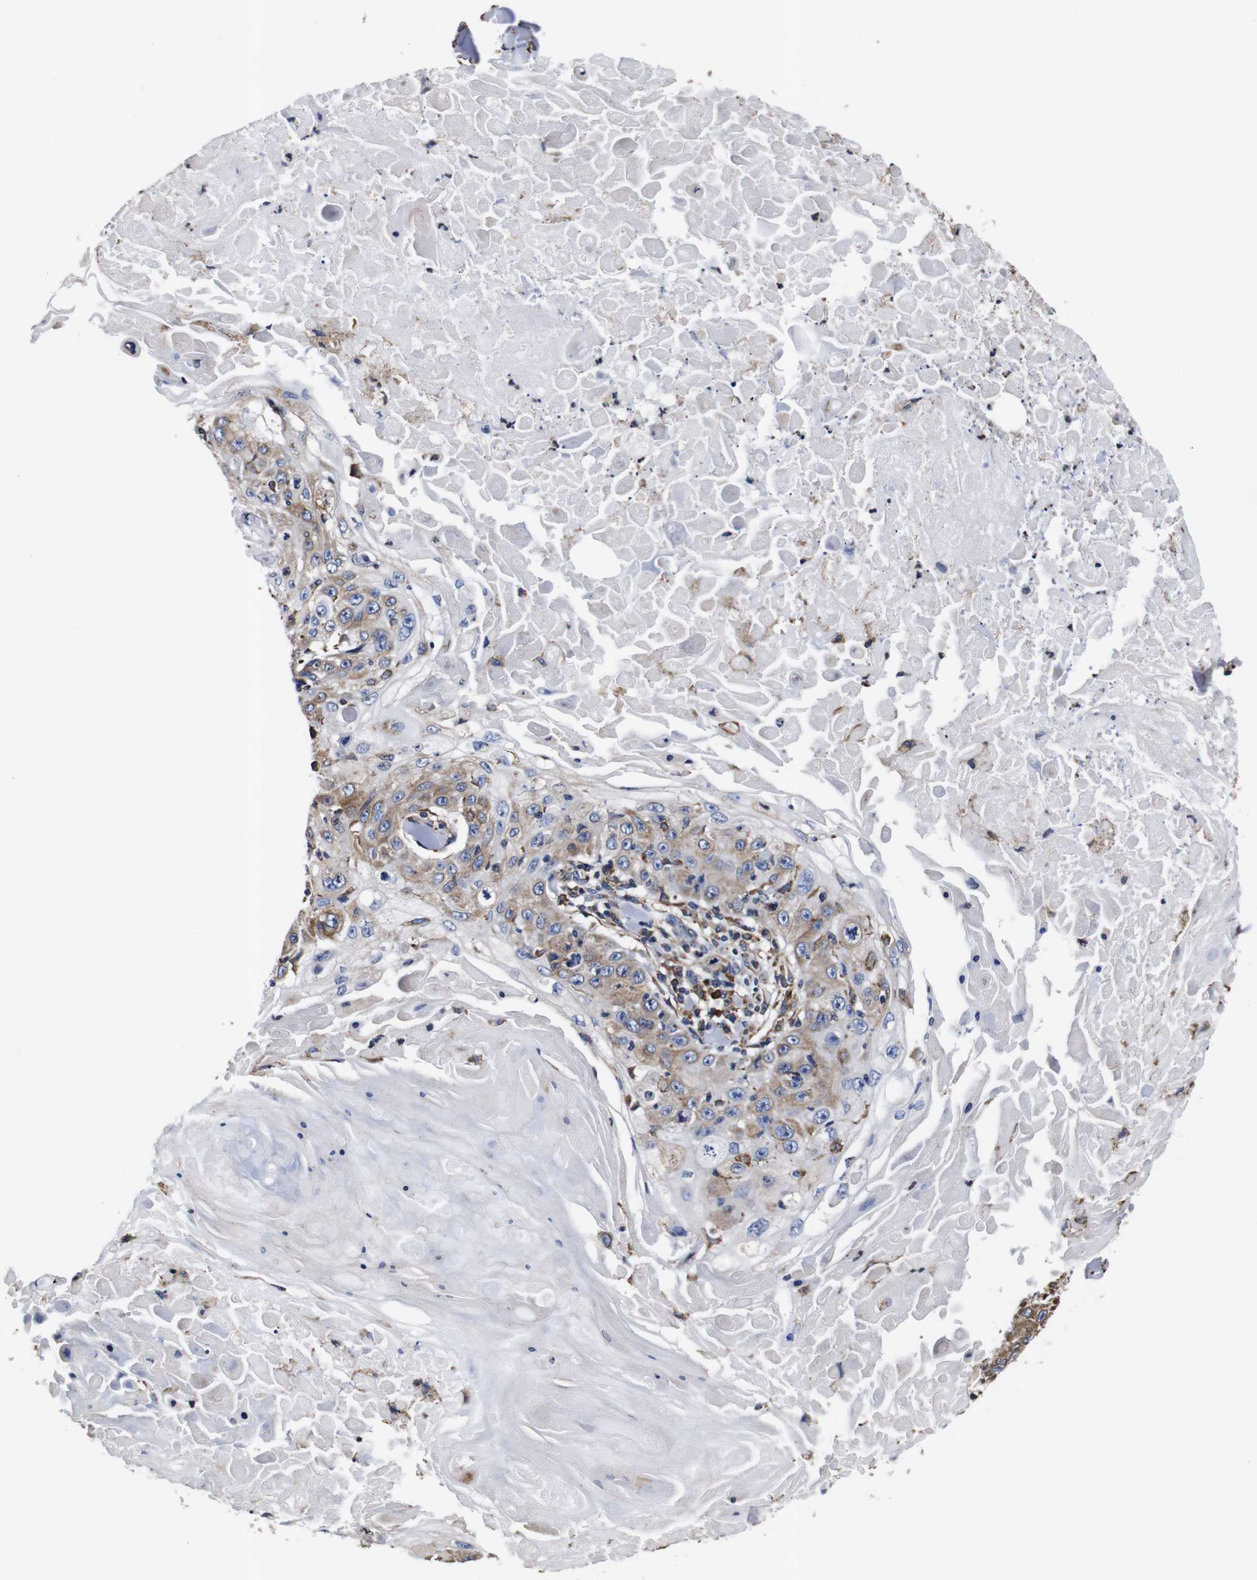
{"staining": {"intensity": "moderate", "quantity": ">75%", "location": "cytoplasmic/membranous"}, "tissue": "skin cancer", "cell_type": "Tumor cells", "image_type": "cancer", "snomed": [{"axis": "morphology", "description": "Squamous cell carcinoma, NOS"}, {"axis": "topography", "description": "Skin"}], "caption": "Skin cancer stained with a brown dye exhibits moderate cytoplasmic/membranous positive staining in approximately >75% of tumor cells.", "gene": "PPIB", "patient": {"sex": "male", "age": 86}}